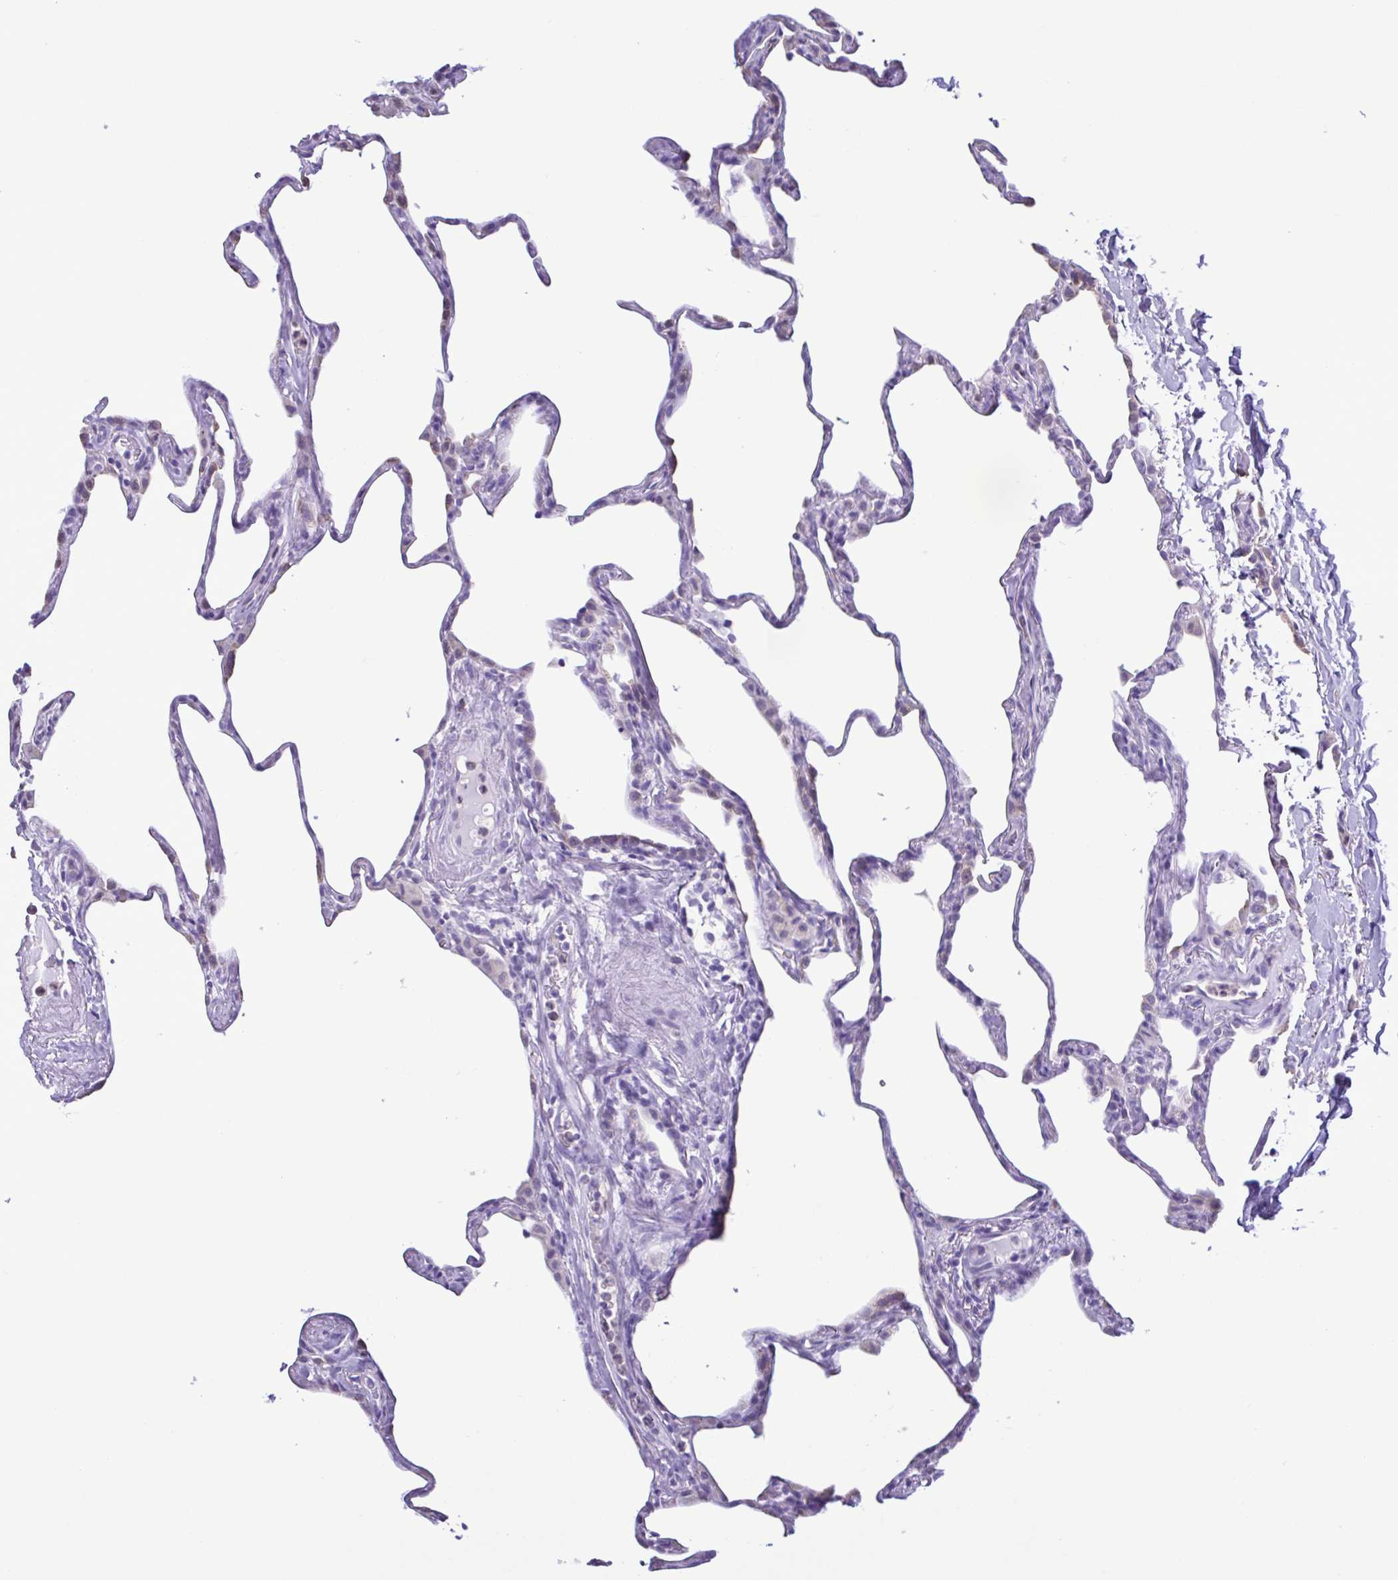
{"staining": {"intensity": "negative", "quantity": "none", "location": "none"}, "tissue": "lung", "cell_type": "Alveolar cells", "image_type": "normal", "snomed": [{"axis": "morphology", "description": "Normal tissue, NOS"}, {"axis": "topography", "description": "Lung"}], "caption": "DAB immunohistochemical staining of benign human lung demonstrates no significant positivity in alveolar cells. The staining was performed using DAB to visualize the protein expression in brown, while the nuclei were stained in blue with hematoxylin (Magnification: 20x).", "gene": "CBY2", "patient": {"sex": "male", "age": 65}}